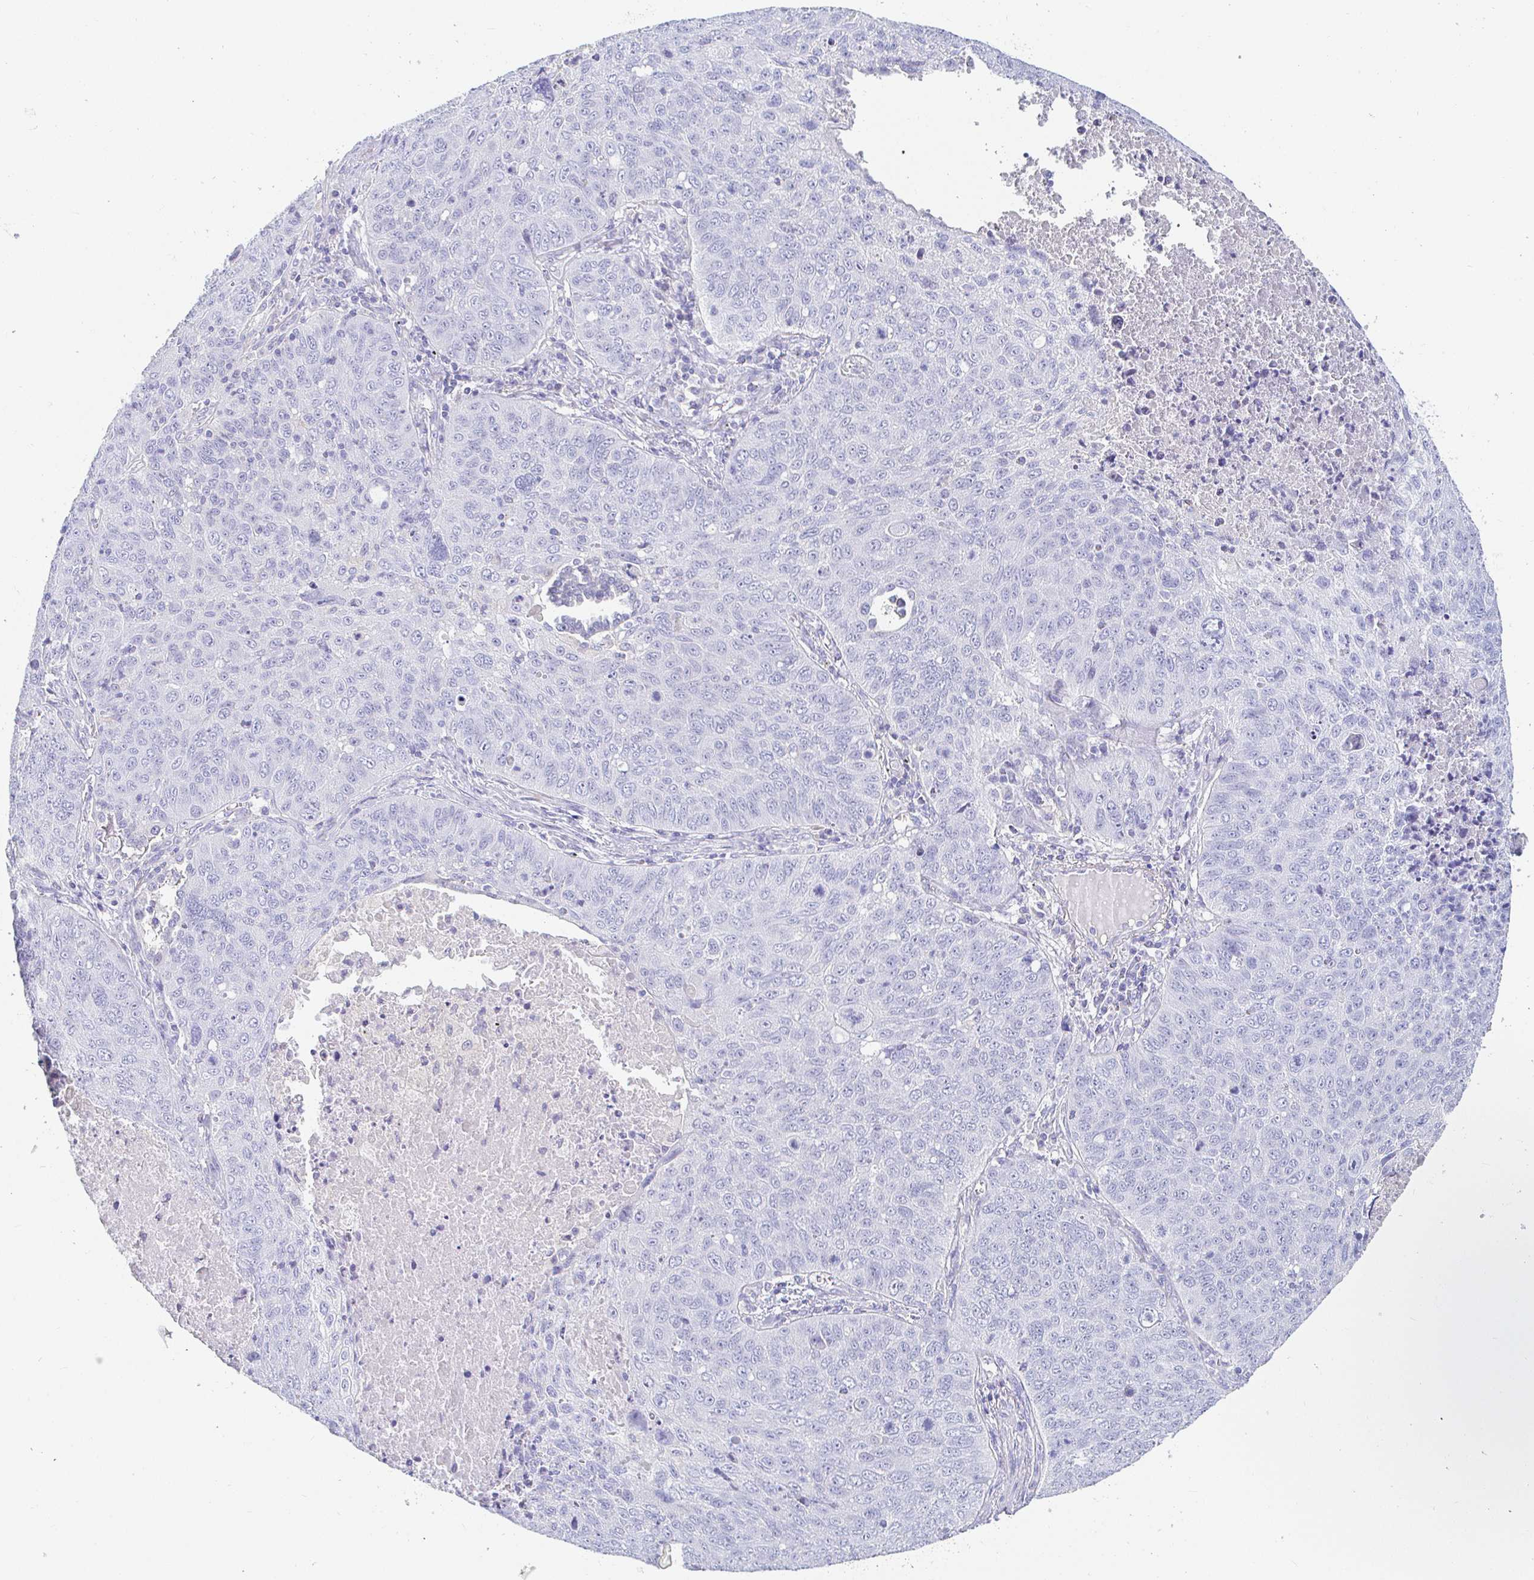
{"staining": {"intensity": "negative", "quantity": "none", "location": "none"}, "tissue": "lung cancer", "cell_type": "Tumor cells", "image_type": "cancer", "snomed": [{"axis": "morphology", "description": "Normal morphology"}, {"axis": "morphology", "description": "Aneuploidy"}, {"axis": "morphology", "description": "Squamous cell carcinoma, NOS"}, {"axis": "topography", "description": "Lymph node"}, {"axis": "topography", "description": "Lung"}], "caption": "Tumor cells show no significant positivity in lung squamous cell carcinoma.", "gene": "PDE6B", "patient": {"sex": "female", "age": 76}}